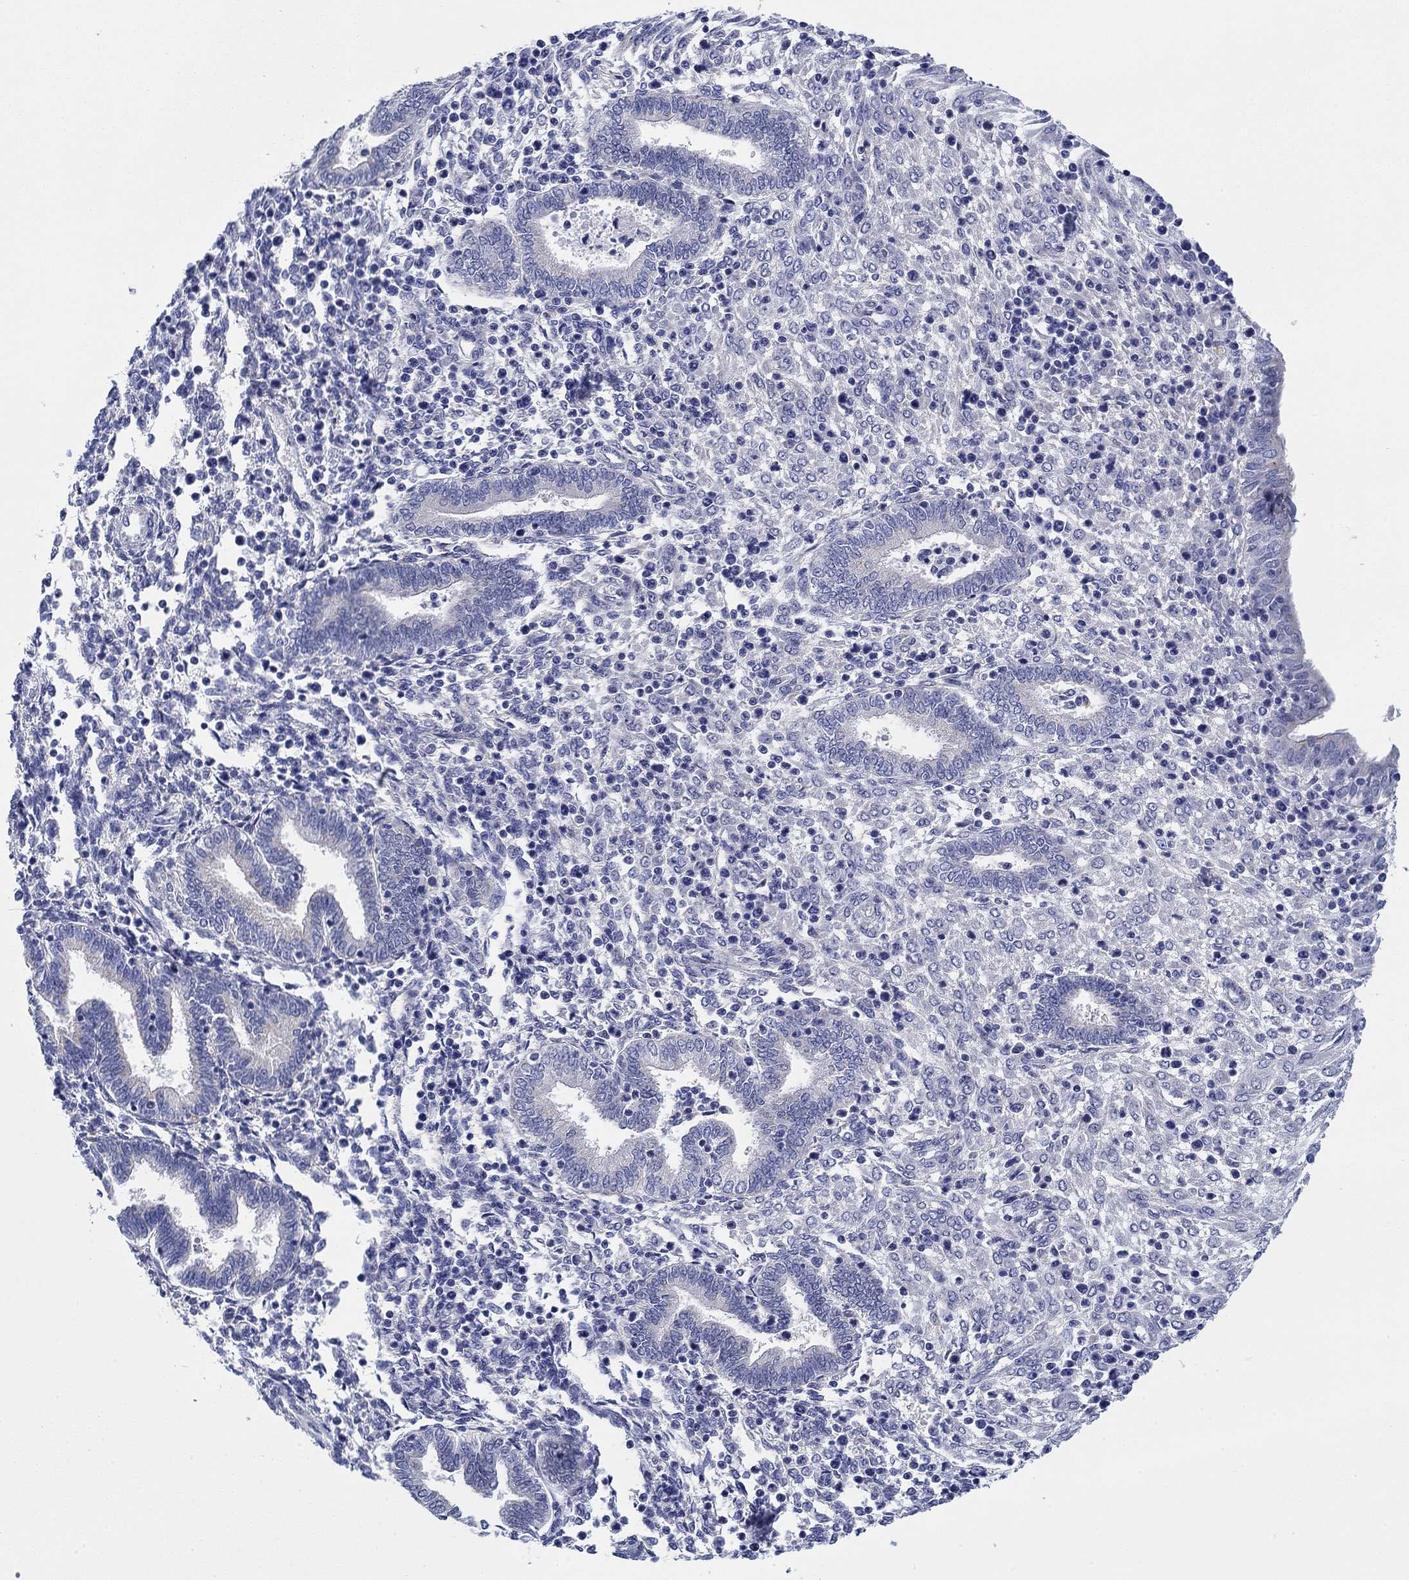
{"staining": {"intensity": "negative", "quantity": "none", "location": "none"}, "tissue": "endometrium", "cell_type": "Cells in endometrial stroma", "image_type": "normal", "snomed": [{"axis": "morphology", "description": "Normal tissue, NOS"}, {"axis": "topography", "description": "Endometrium"}], "caption": "Endometrium was stained to show a protein in brown. There is no significant expression in cells in endometrial stroma. (DAB immunohistochemistry (IHC) with hematoxylin counter stain).", "gene": "SVEP1", "patient": {"sex": "female", "age": 42}}